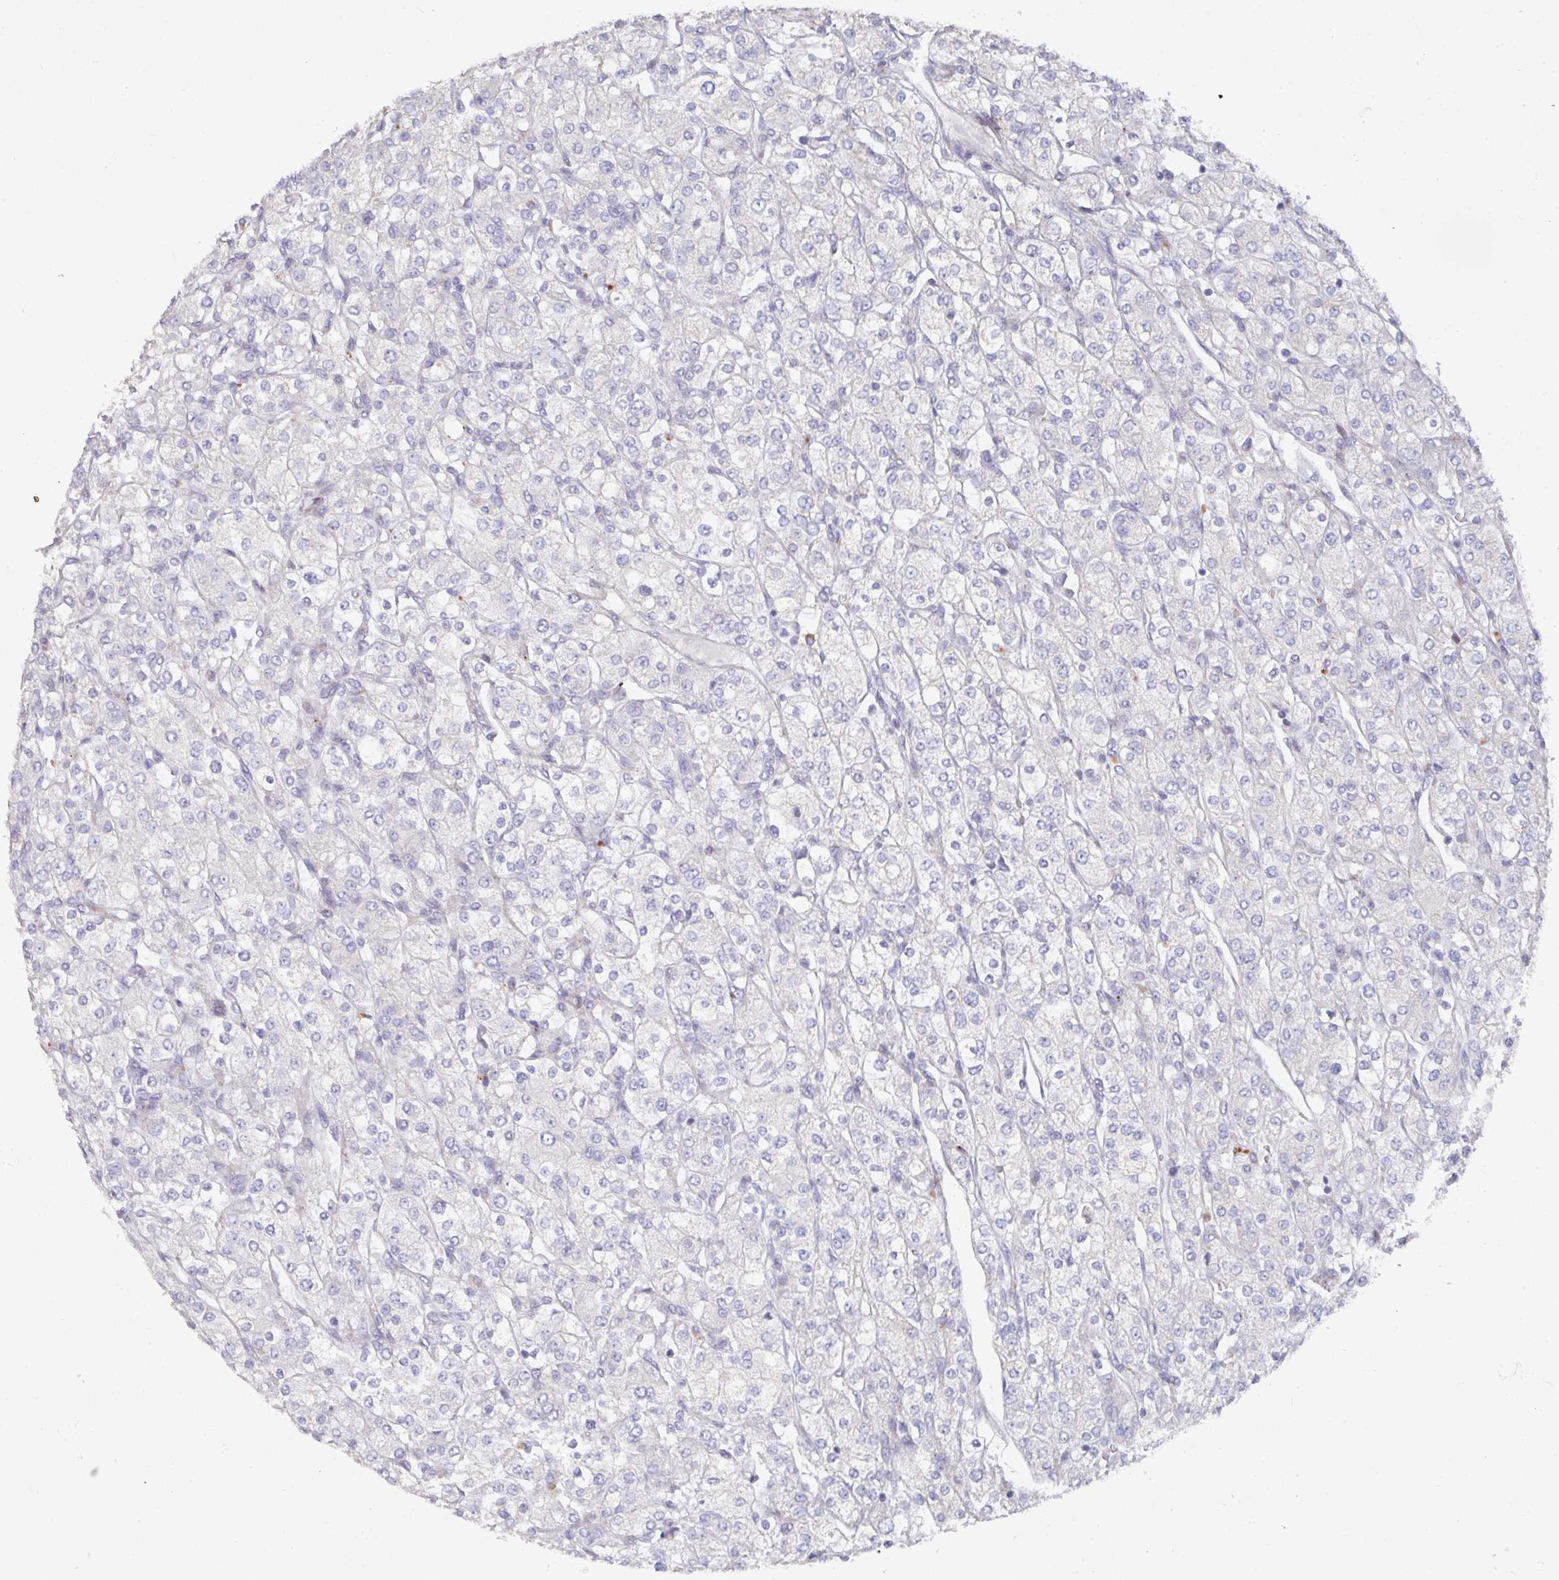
{"staining": {"intensity": "negative", "quantity": "none", "location": "none"}, "tissue": "renal cancer", "cell_type": "Tumor cells", "image_type": "cancer", "snomed": [{"axis": "morphology", "description": "Adenocarcinoma, NOS"}, {"axis": "topography", "description": "Kidney"}], "caption": "Adenocarcinoma (renal) stained for a protein using IHC exhibits no staining tumor cells.", "gene": "NT5C1A", "patient": {"sex": "male", "age": 80}}